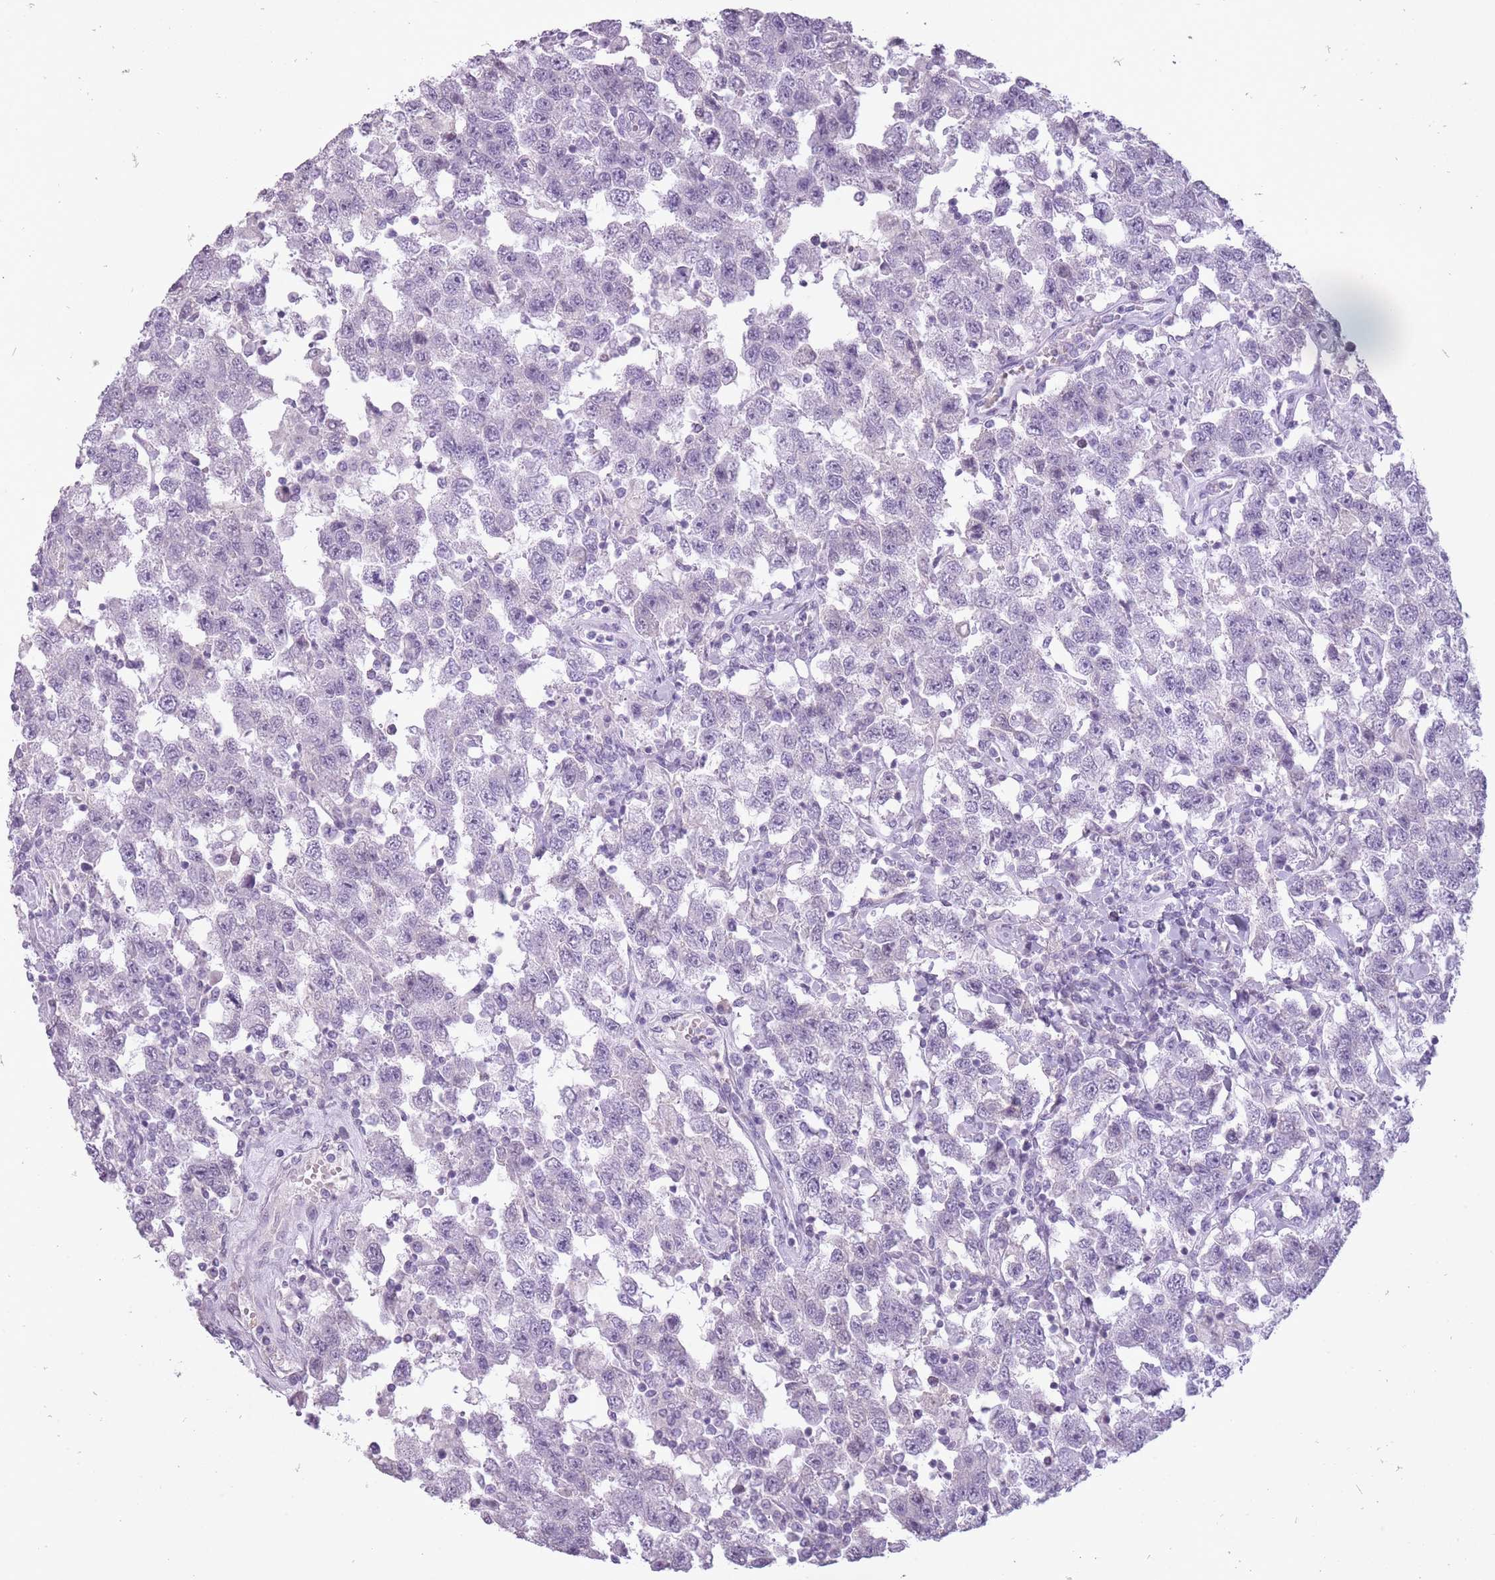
{"staining": {"intensity": "negative", "quantity": "none", "location": "none"}, "tissue": "testis cancer", "cell_type": "Tumor cells", "image_type": "cancer", "snomed": [{"axis": "morphology", "description": "Seminoma, NOS"}, {"axis": "topography", "description": "Testis"}], "caption": "An image of testis cancer (seminoma) stained for a protein shows no brown staining in tumor cells.", "gene": "RFX4", "patient": {"sex": "male", "age": 41}}